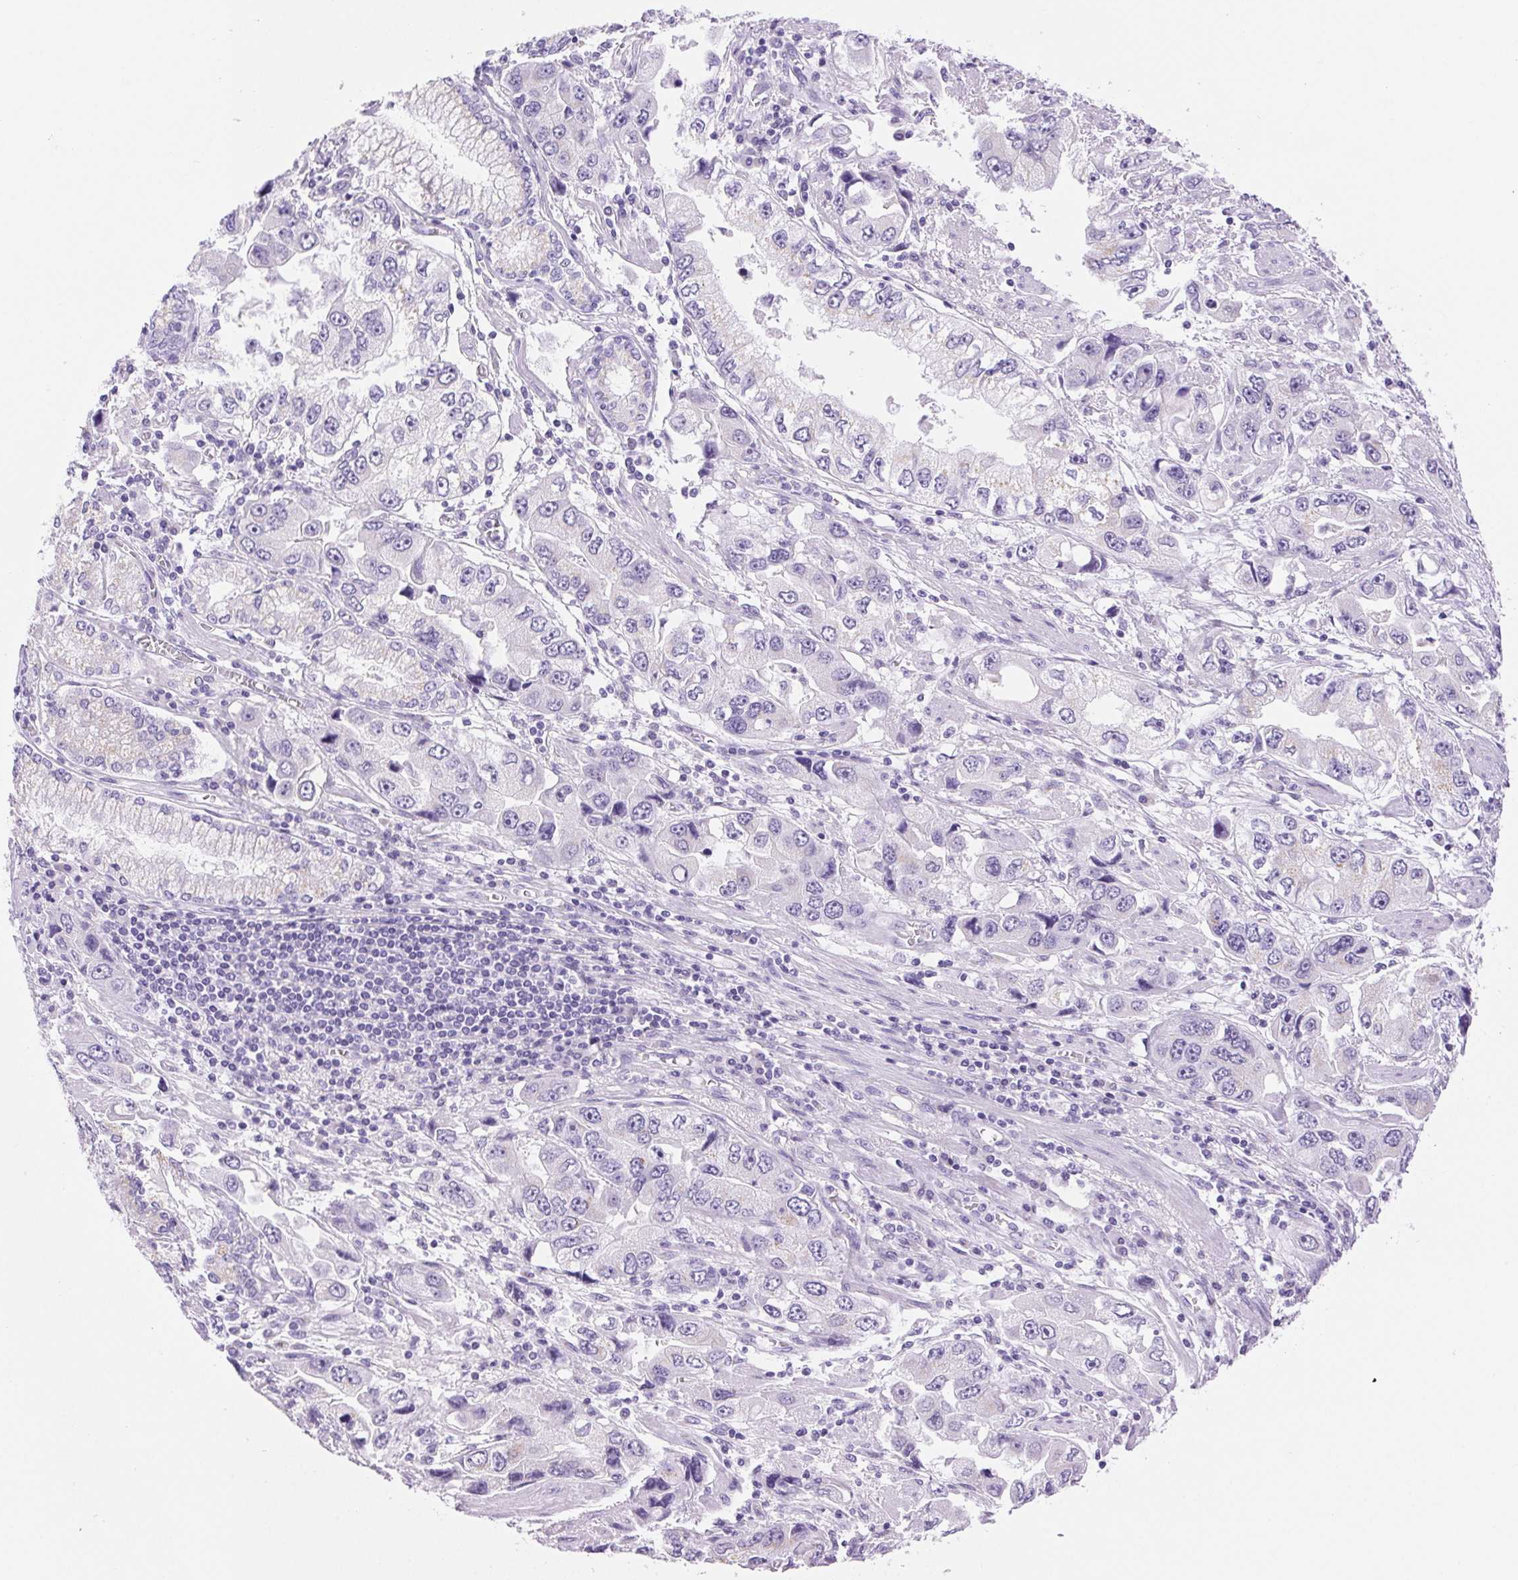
{"staining": {"intensity": "negative", "quantity": "none", "location": "none"}, "tissue": "stomach cancer", "cell_type": "Tumor cells", "image_type": "cancer", "snomed": [{"axis": "morphology", "description": "Adenocarcinoma, NOS"}, {"axis": "topography", "description": "Stomach, lower"}], "caption": "There is no significant positivity in tumor cells of adenocarcinoma (stomach). (Brightfield microscopy of DAB immunohistochemistry (IHC) at high magnification).", "gene": "SERPINB3", "patient": {"sex": "female", "age": 93}}